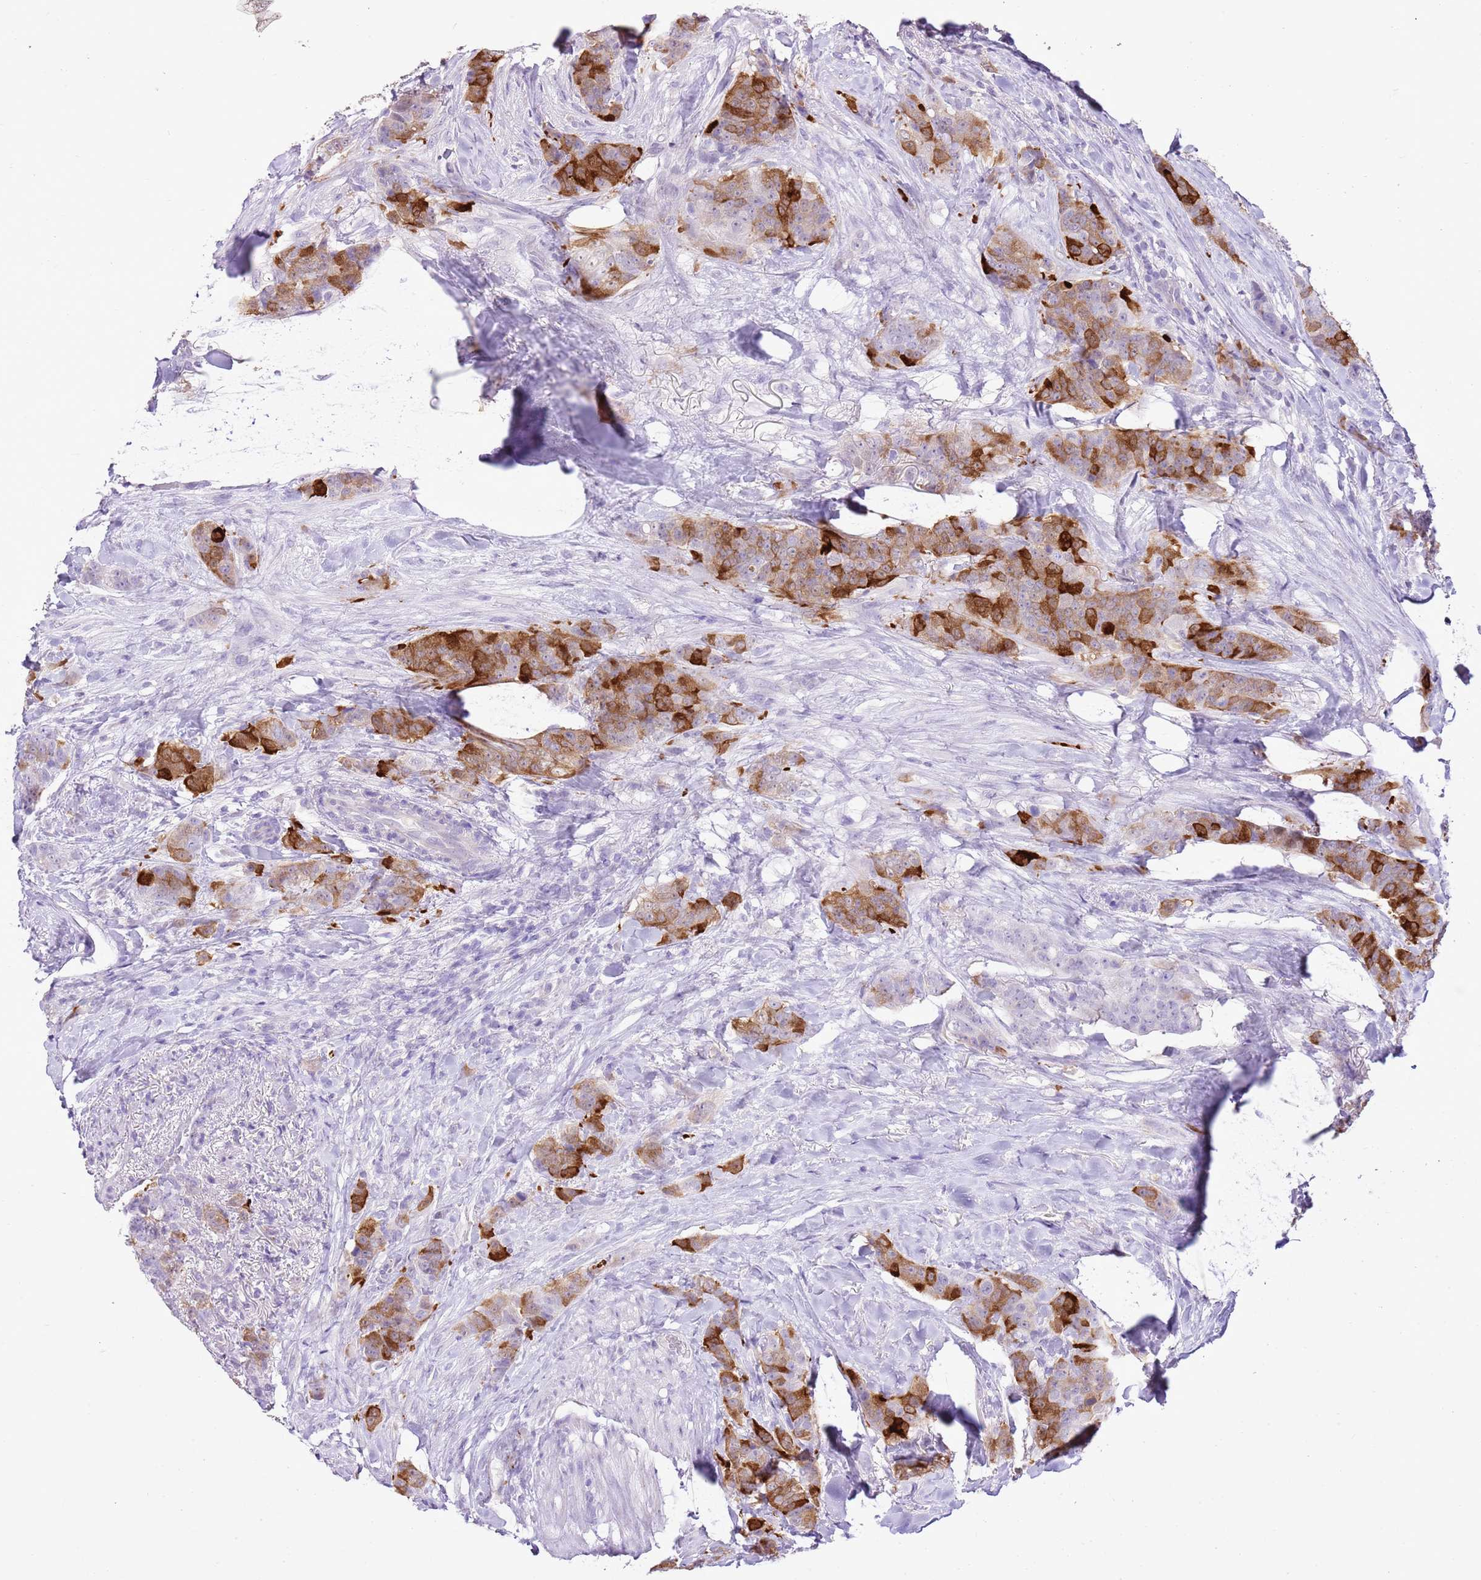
{"staining": {"intensity": "strong", "quantity": "<25%", "location": "cytoplasmic/membranous"}, "tissue": "breast cancer", "cell_type": "Tumor cells", "image_type": "cancer", "snomed": [{"axis": "morphology", "description": "Duct carcinoma"}, {"axis": "topography", "description": "Breast"}], "caption": "Immunohistochemical staining of intraductal carcinoma (breast) exhibits strong cytoplasmic/membranous protein staining in approximately <25% of tumor cells. The staining was performed using DAB, with brown indicating positive protein expression. Nuclei are stained blue with hematoxylin.", "gene": "XPO7", "patient": {"sex": "female", "age": 40}}